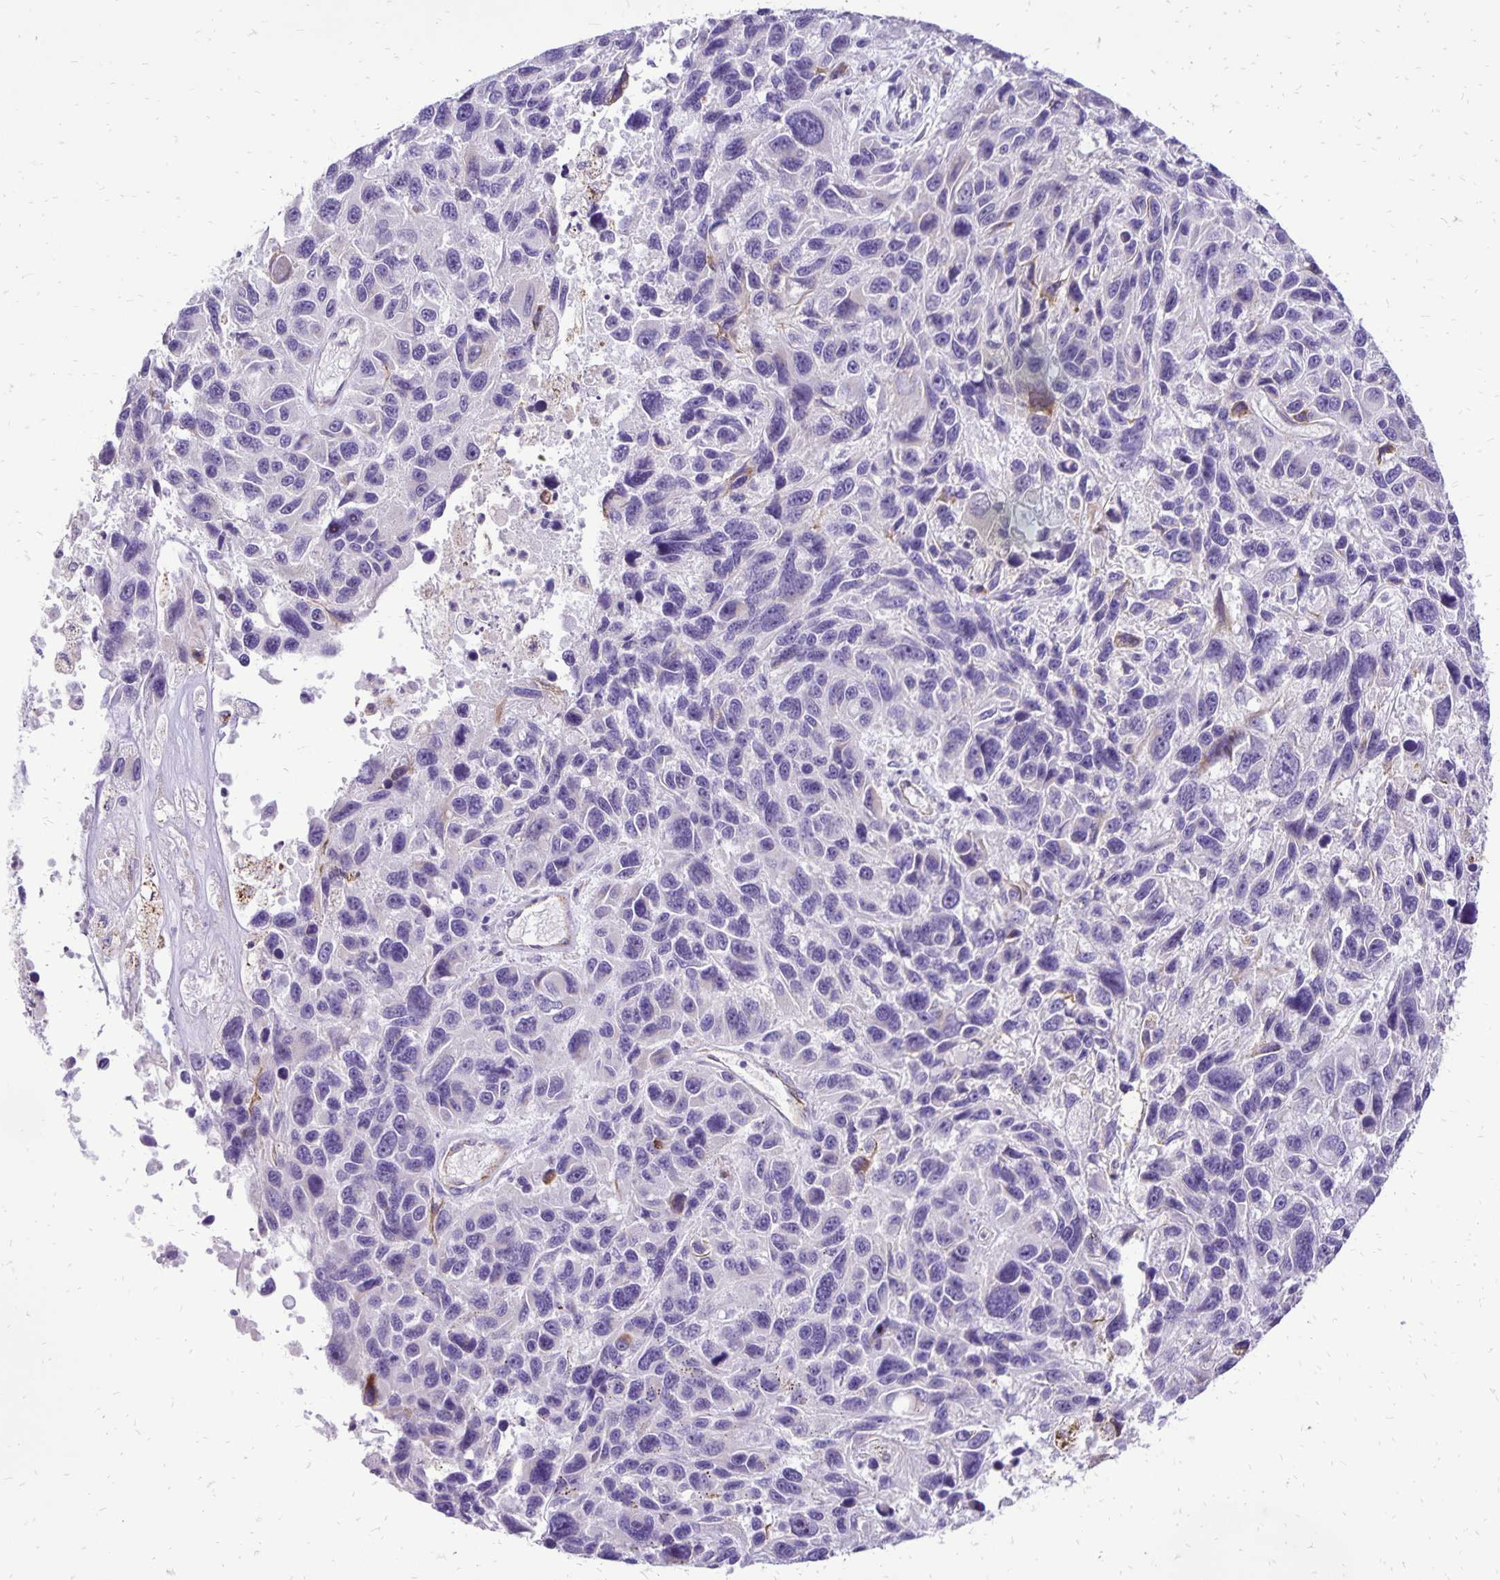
{"staining": {"intensity": "negative", "quantity": "none", "location": "none"}, "tissue": "melanoma", "cell_type": "Tumor cells", "image_type": "cancer", "snomed": [{"axis": "morphology", "description": "Malignant melanoma, NOS"}, {"axis": "topography", "description": "Skin"}], "caption": "This is an immunohistochemistry (IHC) micrograph of melanoma. There is no staining in tumor cells.", "gene": "EIF5A", "patient": {"sex": "male", "age": 53}}